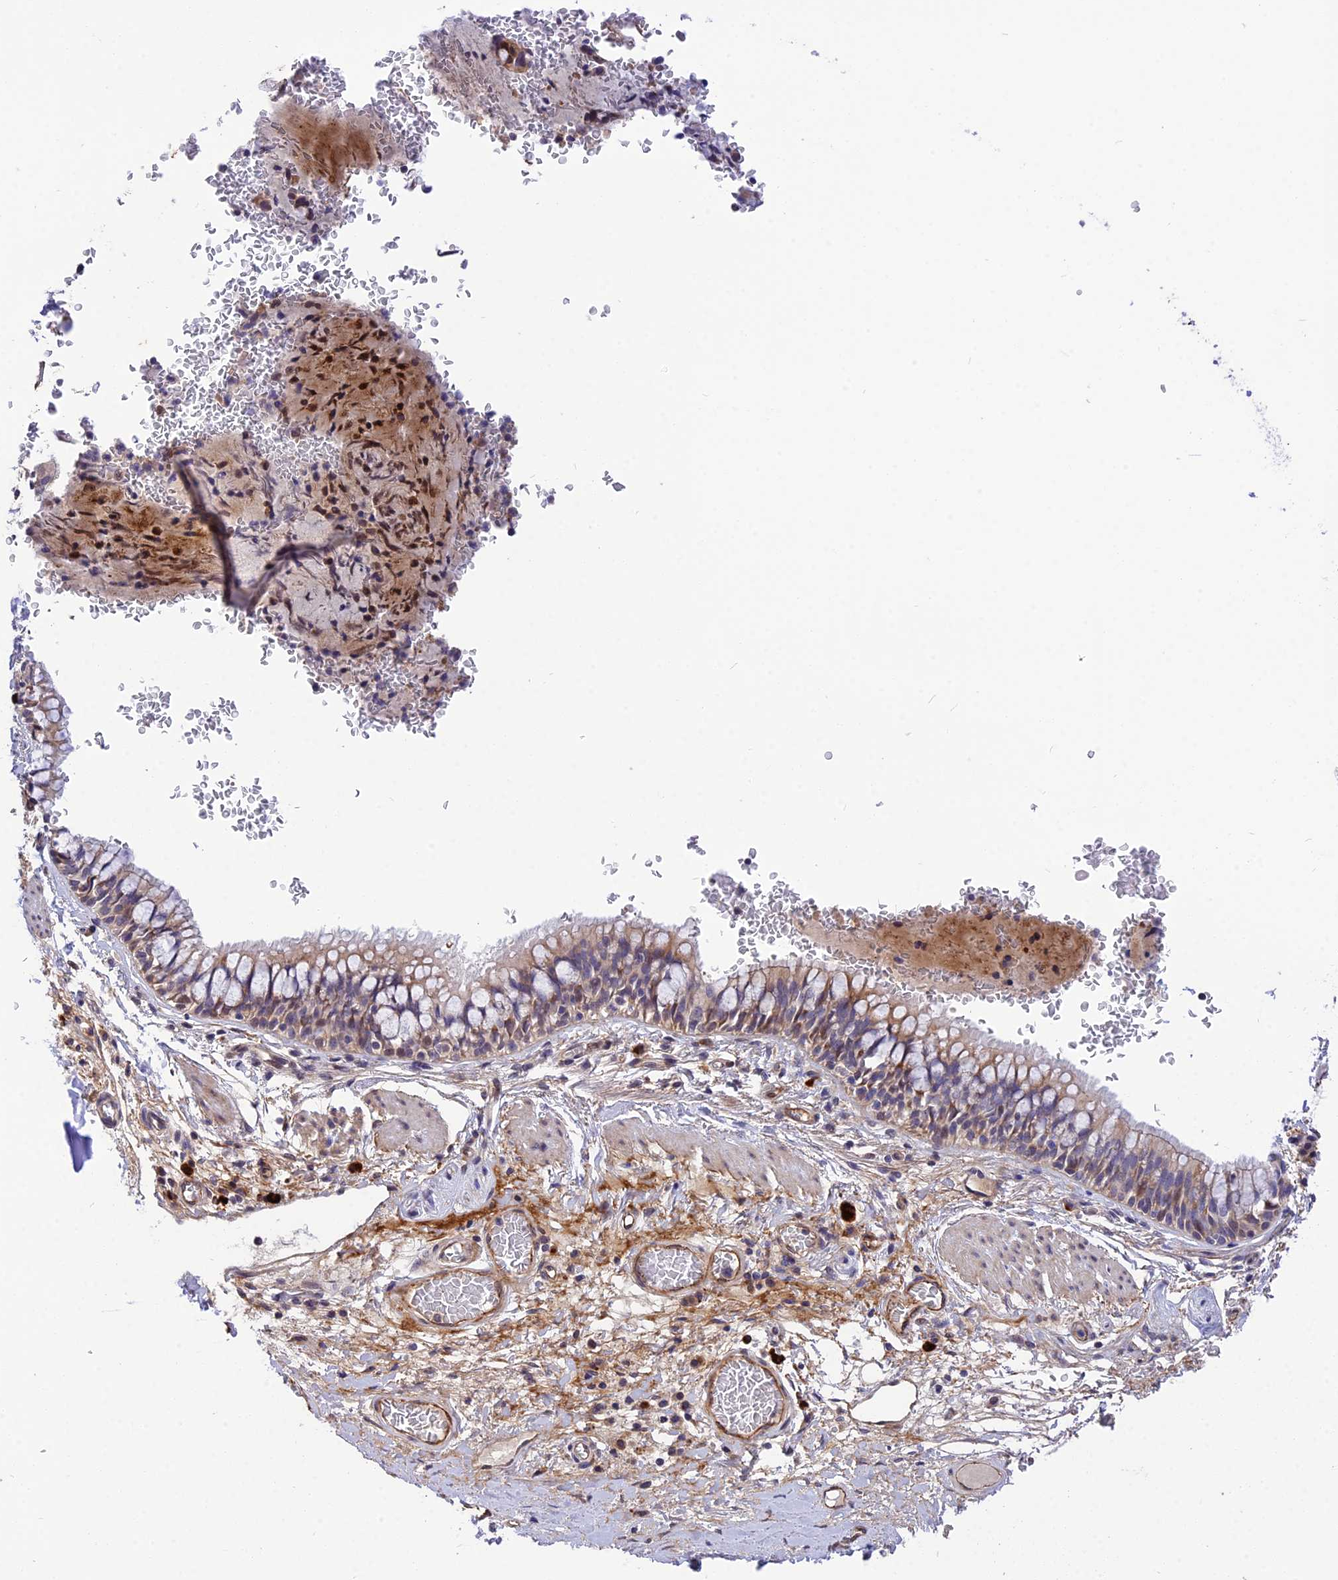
{"staining": {"intensity": "weak", "quantity": "25%-75%", "location": "cytoplasmic/membranous"}, "tissue": "bronchus", "cell_type": "Respiratory epithelial cells", "image_type": "normal", "snomed": [{"axis": "morphology", "description": "Normal tissue, NOS"}, {"axis": "topography", "description": "Cartilage tissue"}, {"axis": "topography", "description": "Bronchus"}], "caption": "High-magnification brightfield microscopy of normal bronchus stained with DAB (brown) and counterstained with hematoxylin (blue). respiratory epithelial cells exhibit weak cytoplasmic/membranous positivity is appreciated in about25%-75% of cells.", "gene": "MFSD2A", "patient": {"sex": "female", "age": 36}}